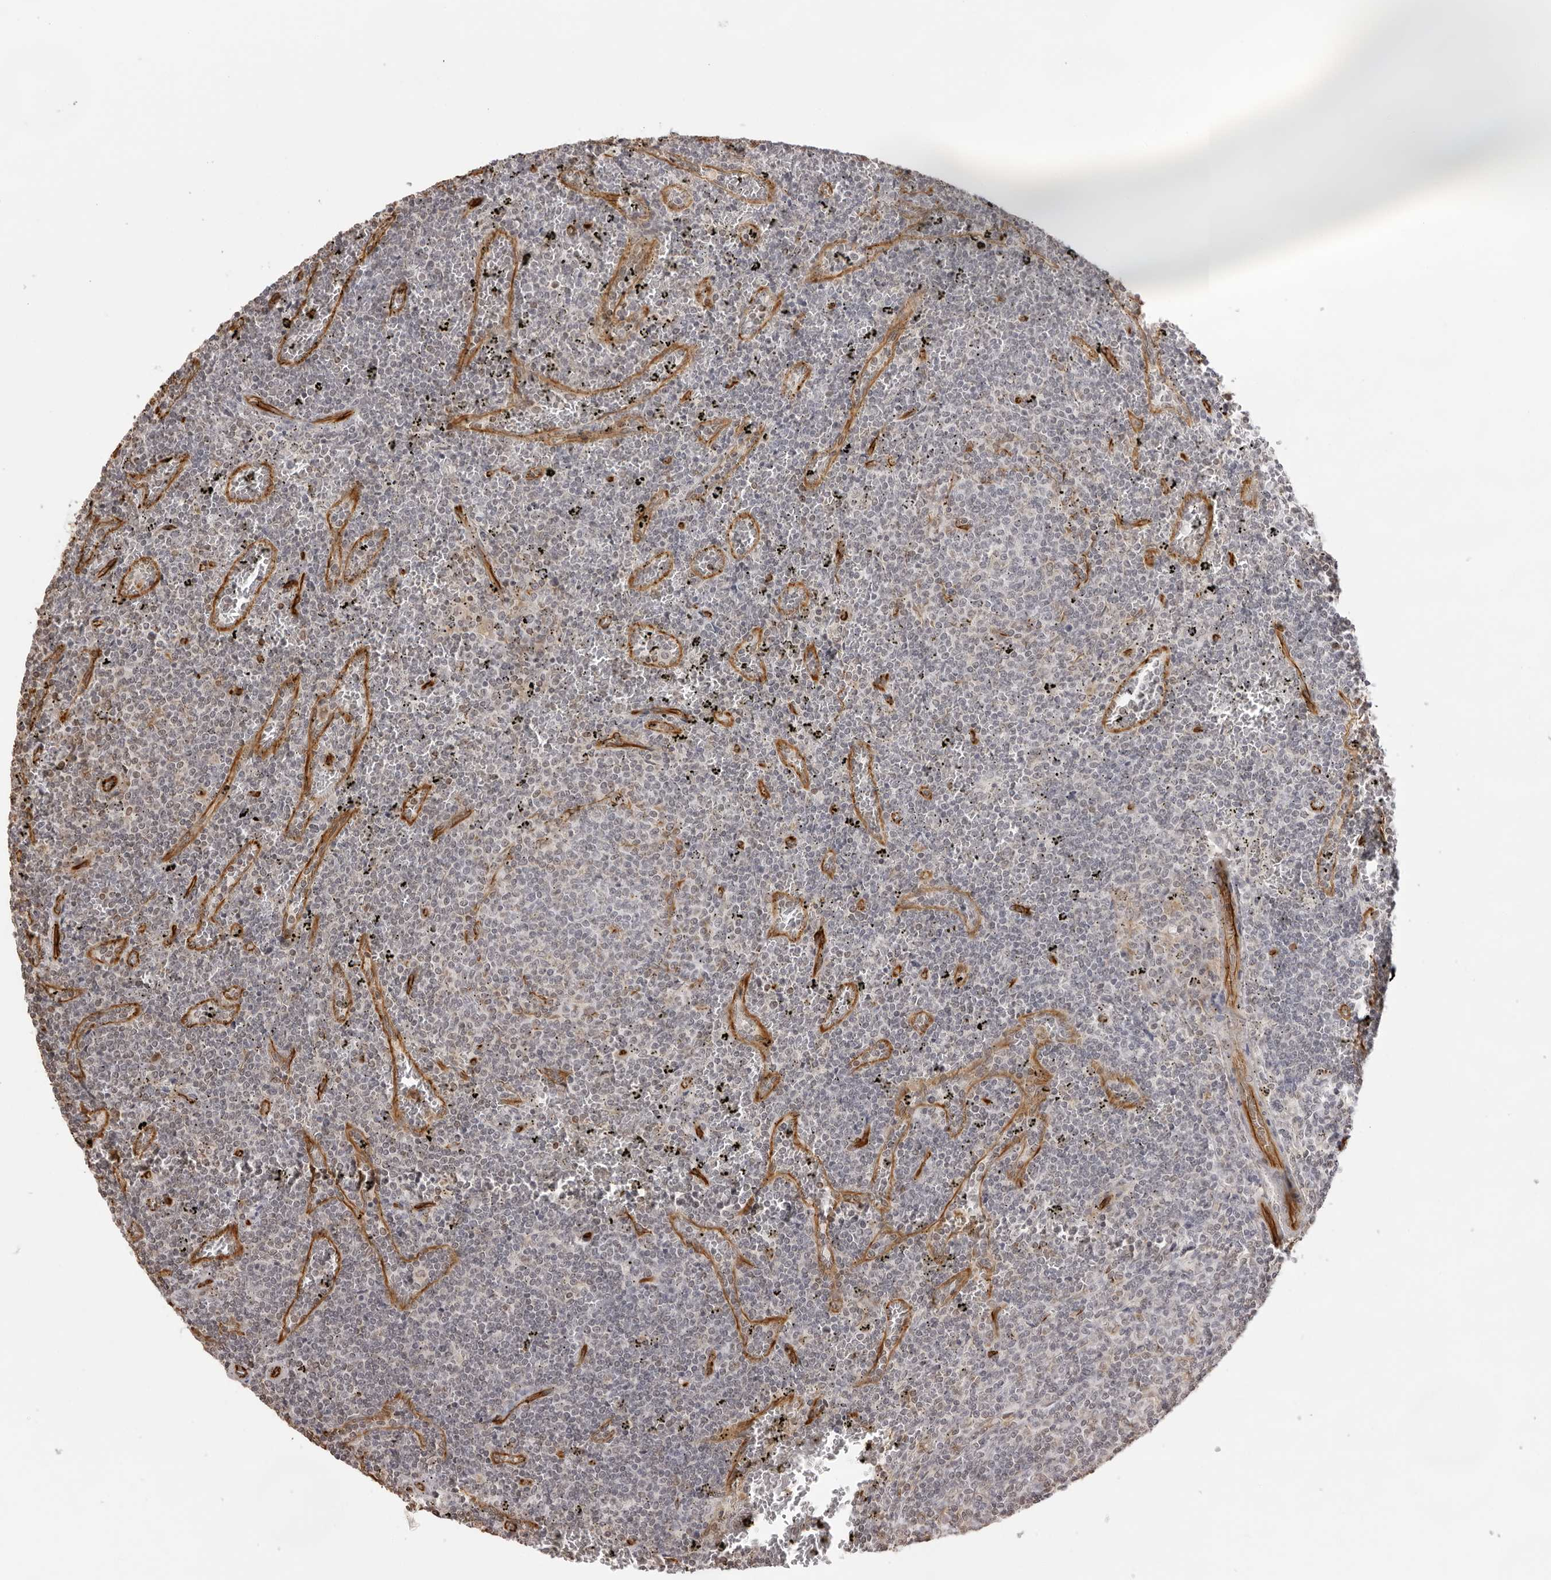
{"staining": {"intensity": "negative", "quantity": "none", "location": "none"}, "tissue": "lymphoma", "cell_type": "Tumor cells", "image_type": "cancer", "snomed": [{"axis": "morphology", "description": "Malignant lymphoma, non-Hodgkin's type, Low grade"}, {"axis": "topography", "description": "Spleen"}], "caption": "Human malignant lymphoma, non-Hodgkin's type (low-grade) stained for a protein using IHC shows no staining in tumor cells.", "gene": "DYNLT5", "patient": {"sex": "female", "age": 50}}